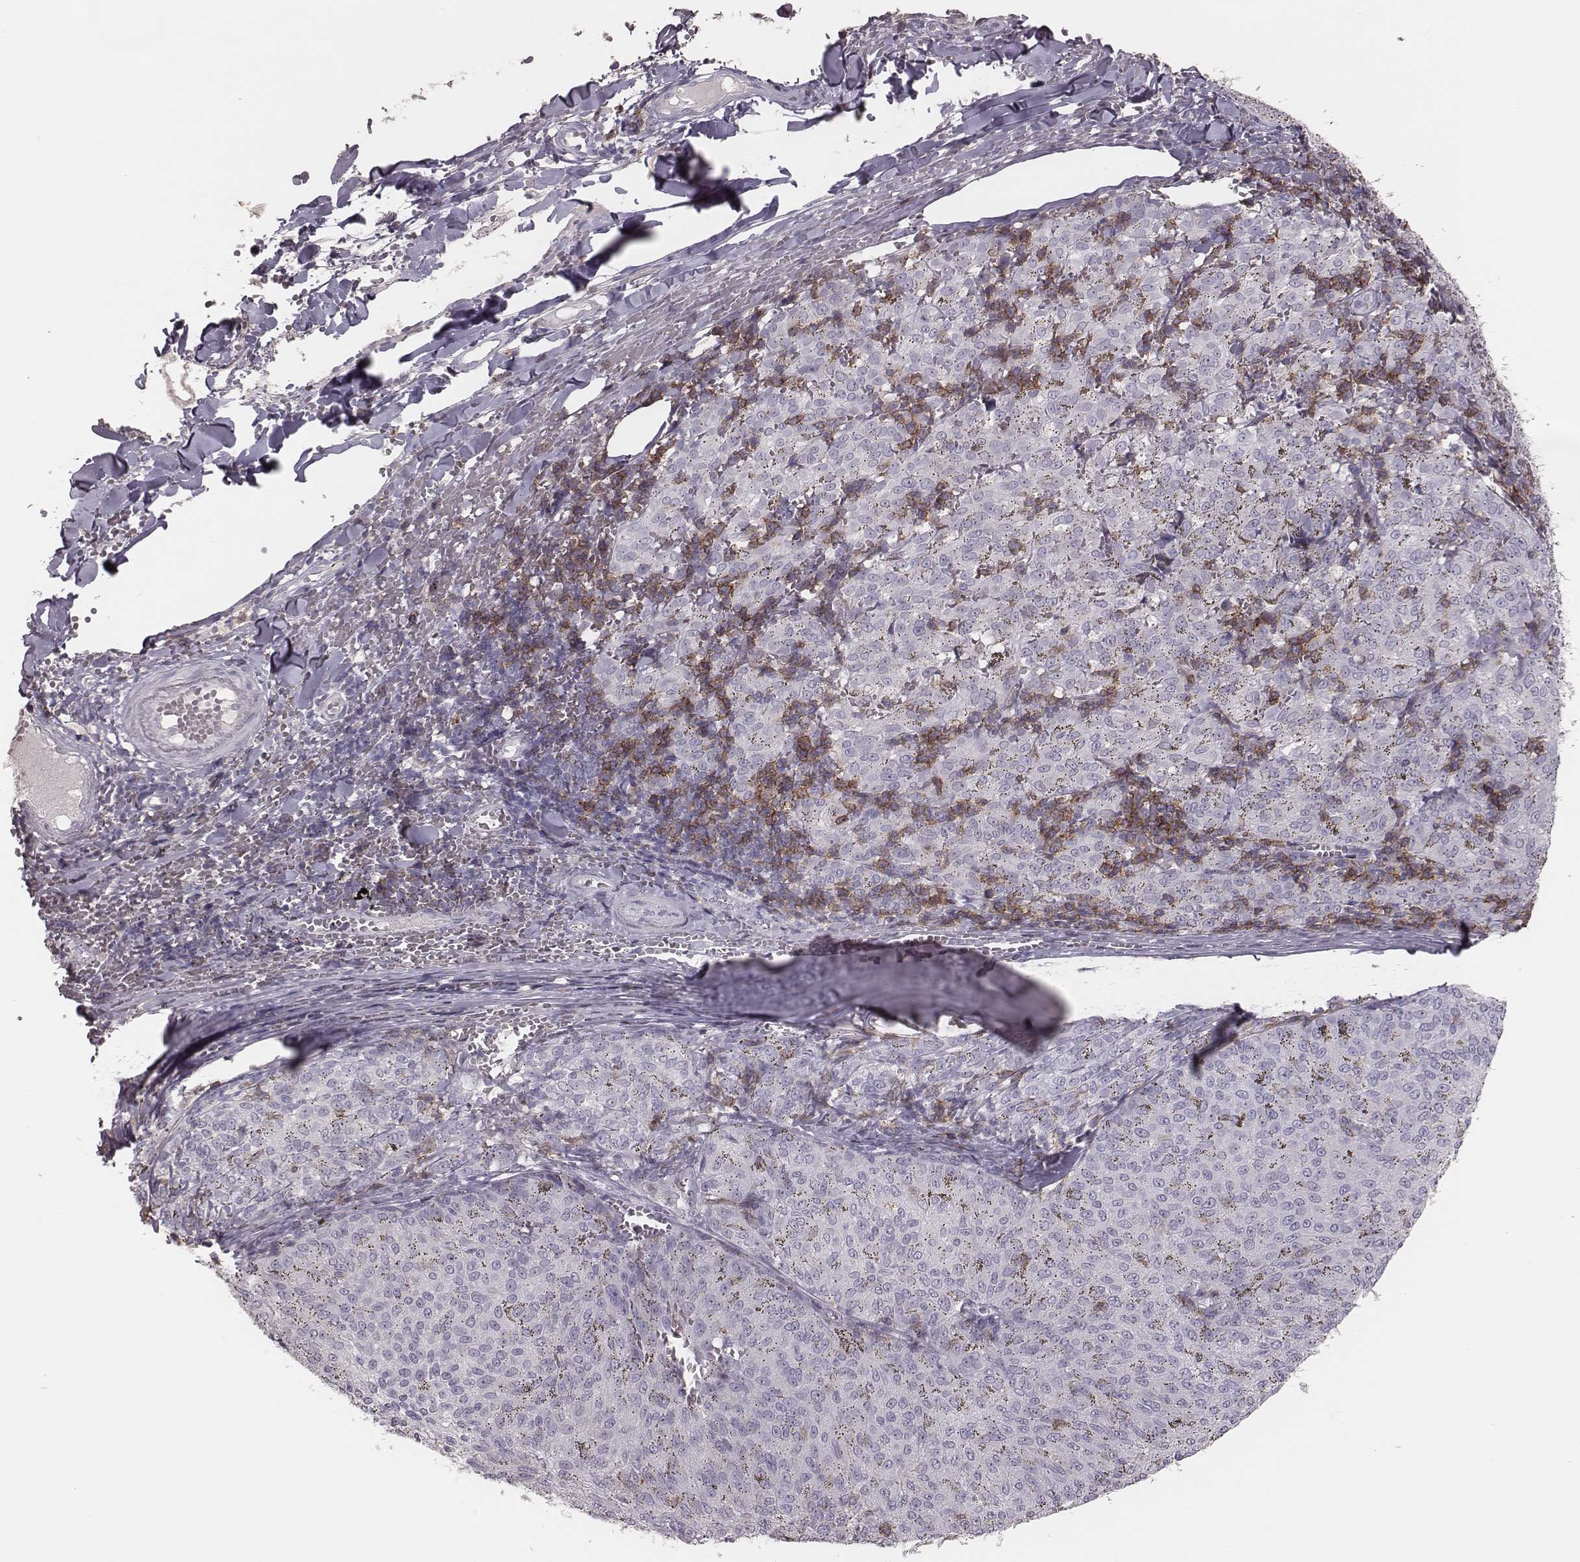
{"staining": {"intensity": "negative", "quantity": "none", "location": "none"}, "tissue": "melanoma", "cell_type": "Tumor cells", "image_type": "cancer", "snomed": [{"axis": "morphology", "description": "Malignant melanoma, NOS"}, {"axis": "topography", "description": "Skin"}], "caption": "Immunohistochemistry of melanoma demonstrates no staining in tumor cells. Nuclei are stained in blue.", "gene": "PDCD1", "patient": {"sex": "female", "age": 72}}